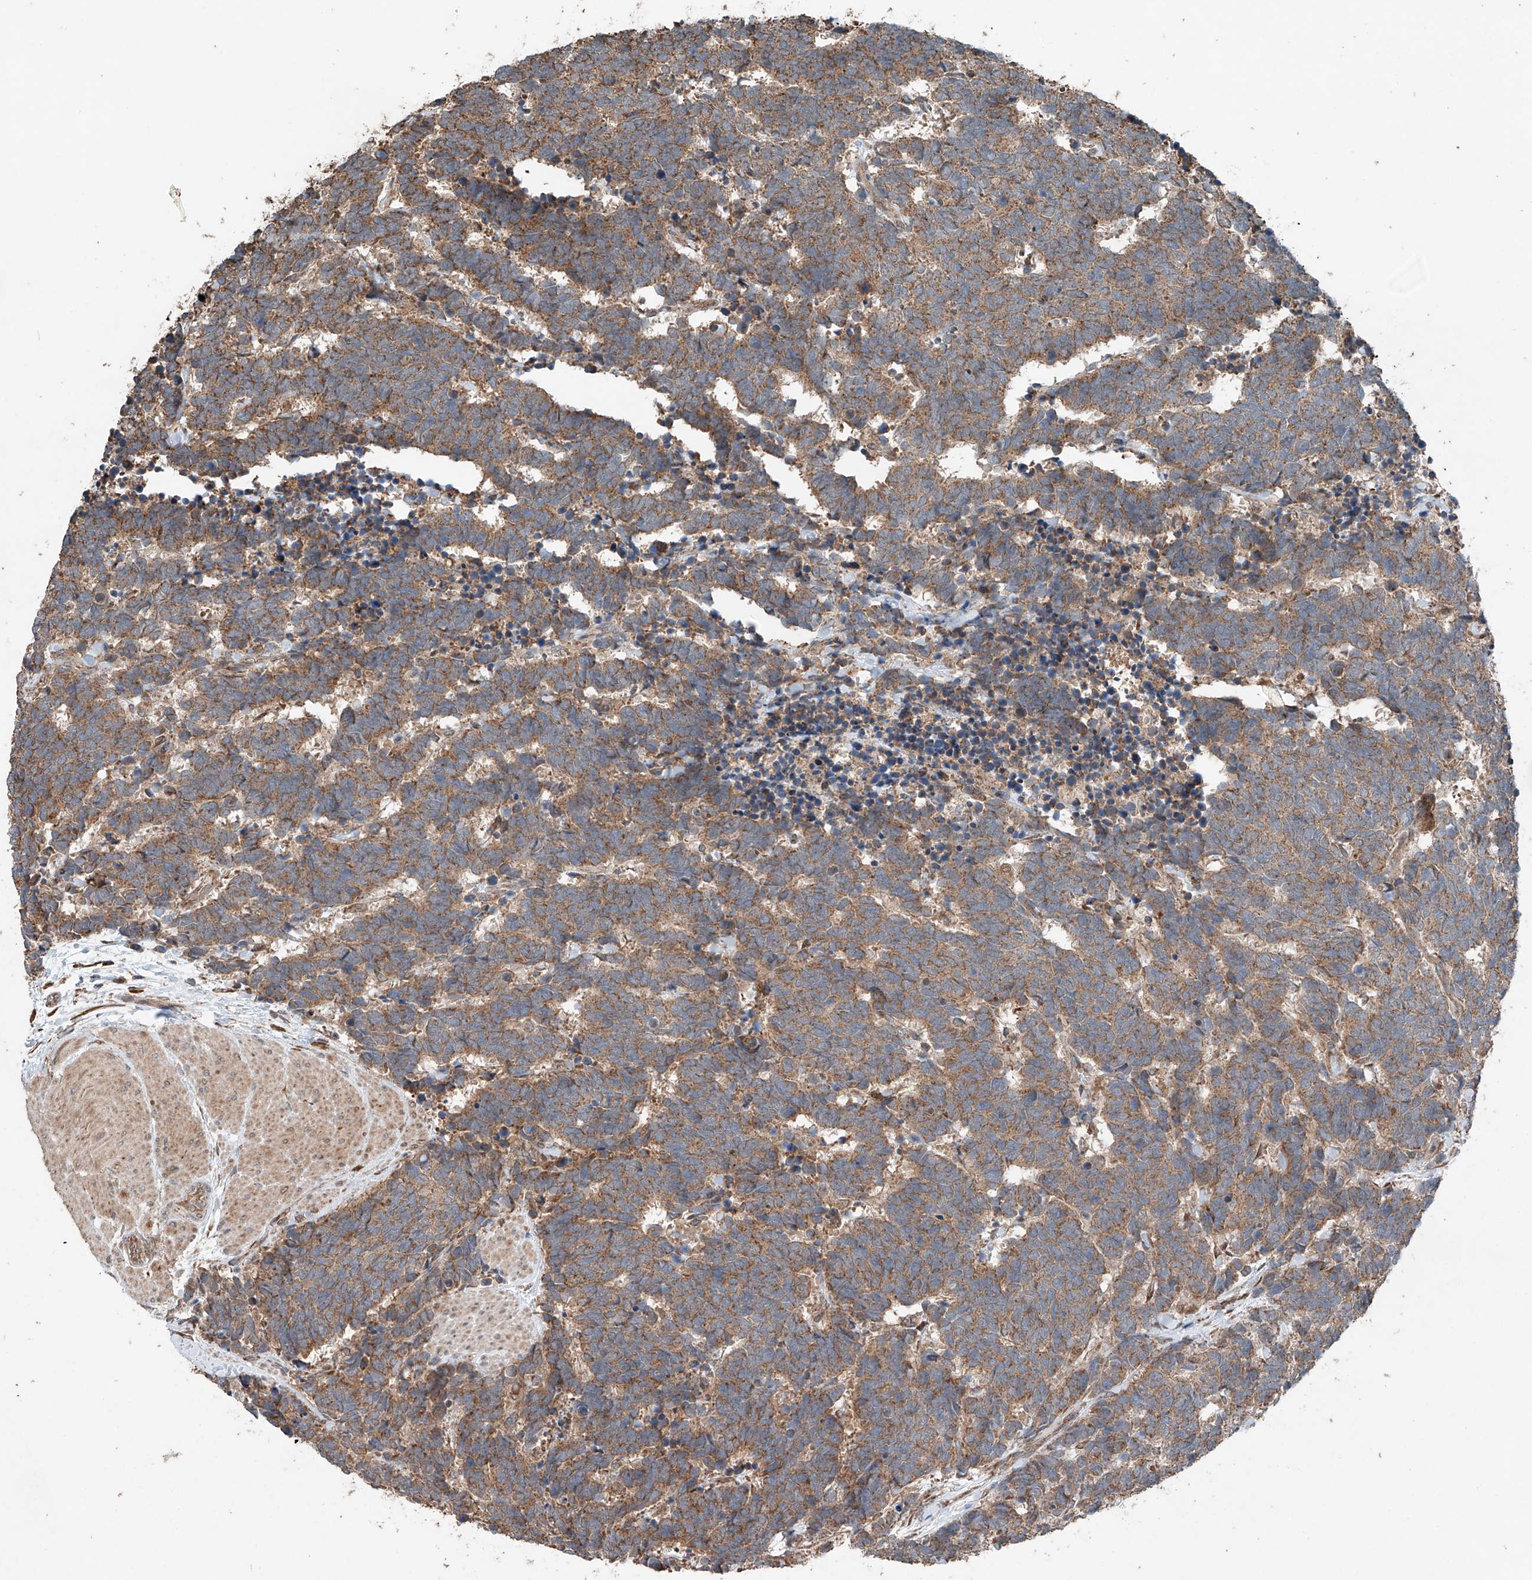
{"staining": {"intensity": "moderate", "quantity": ">75%", "location": "cytoplasmic/membranous"}, "tissue": "carcinoid", "cell_type": "Tumor cells", "image_type": "cancer", "snomed": [{"axis": "morphology", "description": "Carcinoma, NOS"}, {"axis": "morphology", "description": "Carcinoid, malignant, NOS"}, {"axis": "topography", "description": "Urinary bladder"}], "caption": "Protein expression analysis of human carcinoid (malignant) reveals moderate cytoplasmic/membranous positivity in about >75% of tumor cells.", "gene": "AP4B1", "patient": {"sex": "male", "age": 57}}